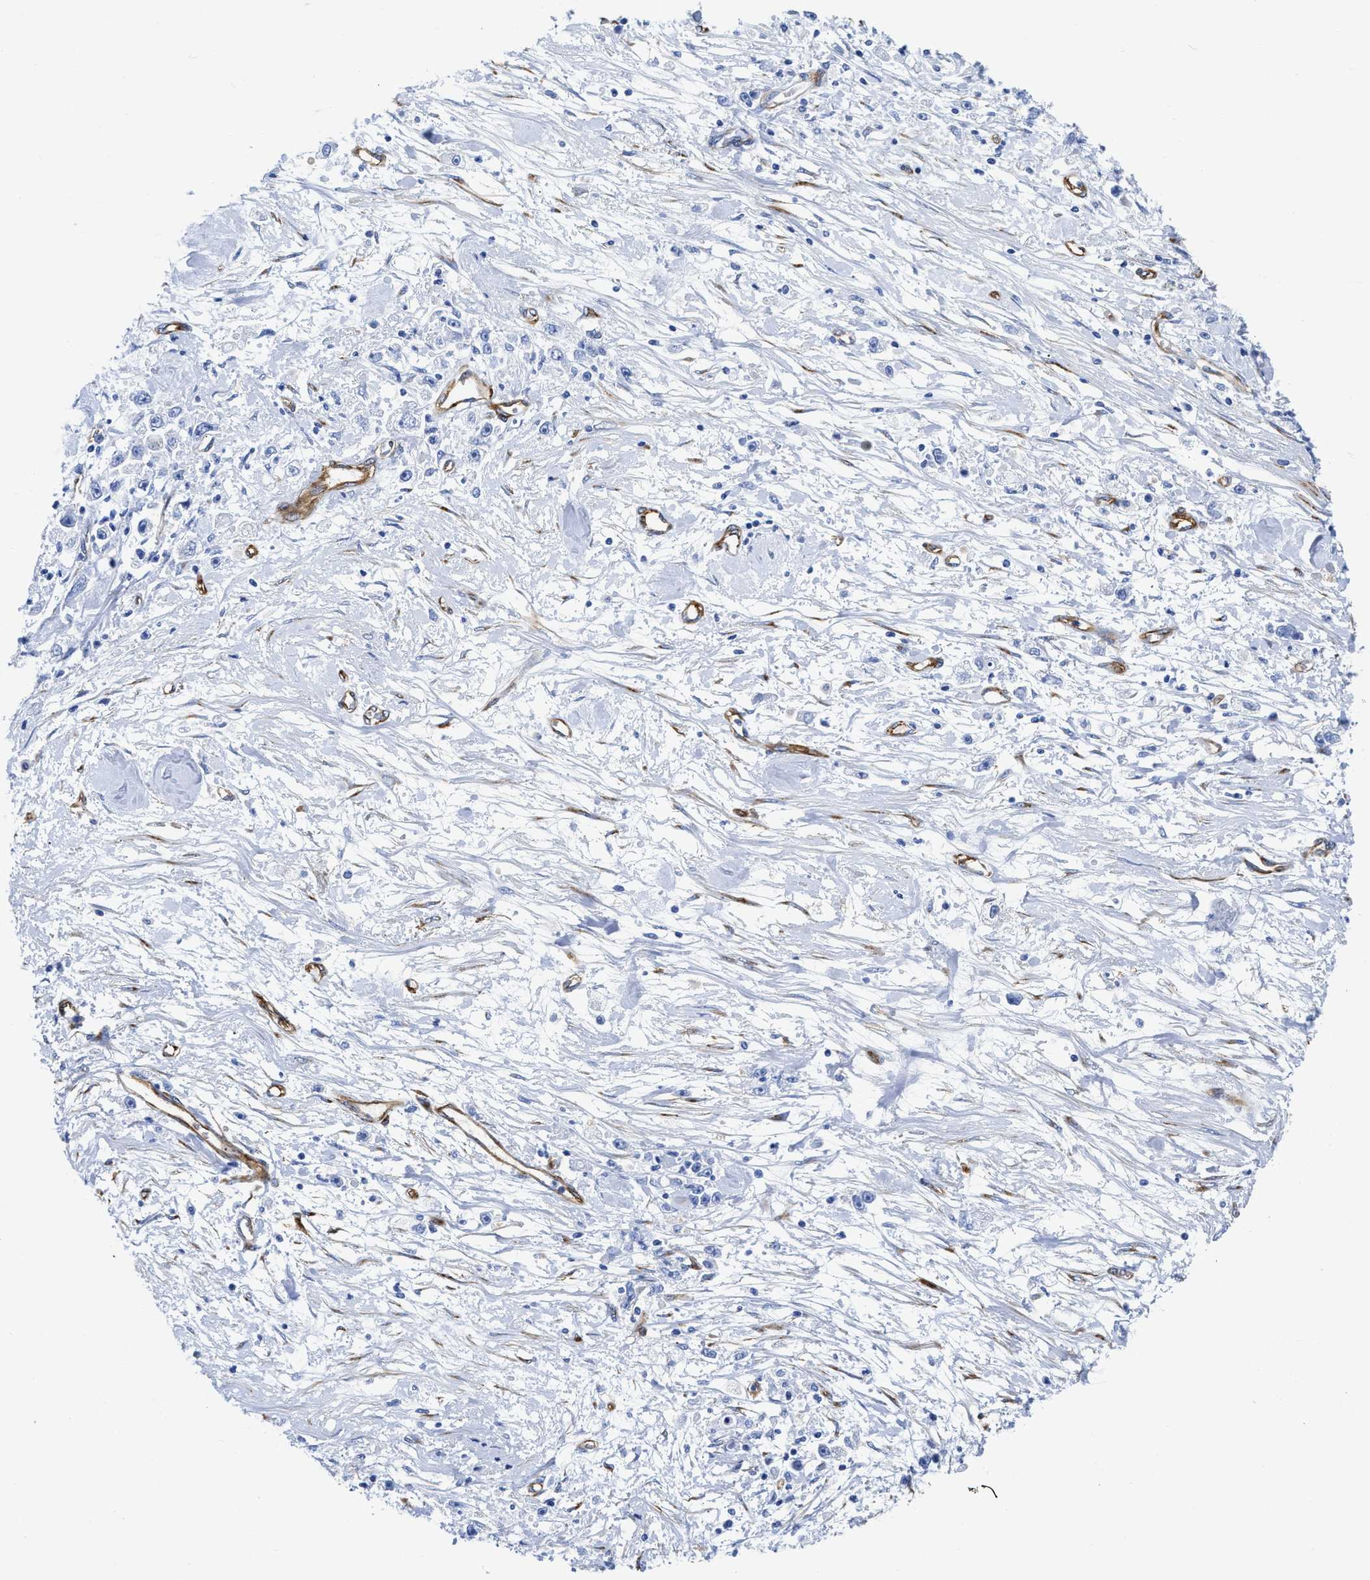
{"staining": {"intensity": "negative", "quantity": "none", "location": "none"}, "tissue": "stomach cancer", "cell_type": "Tumor cells", "image_type": "cancer", "snomed": [{"axis": "morphology", "description": "Adenocarcinoma, NOS"}, {"axis": "topography", "description": "Stomach"}], "caption": "Tumor cells show no significant positivity in stomach cancer.", "gene": "TVP23B", "patient": {"sex": "female", "age": 59}}